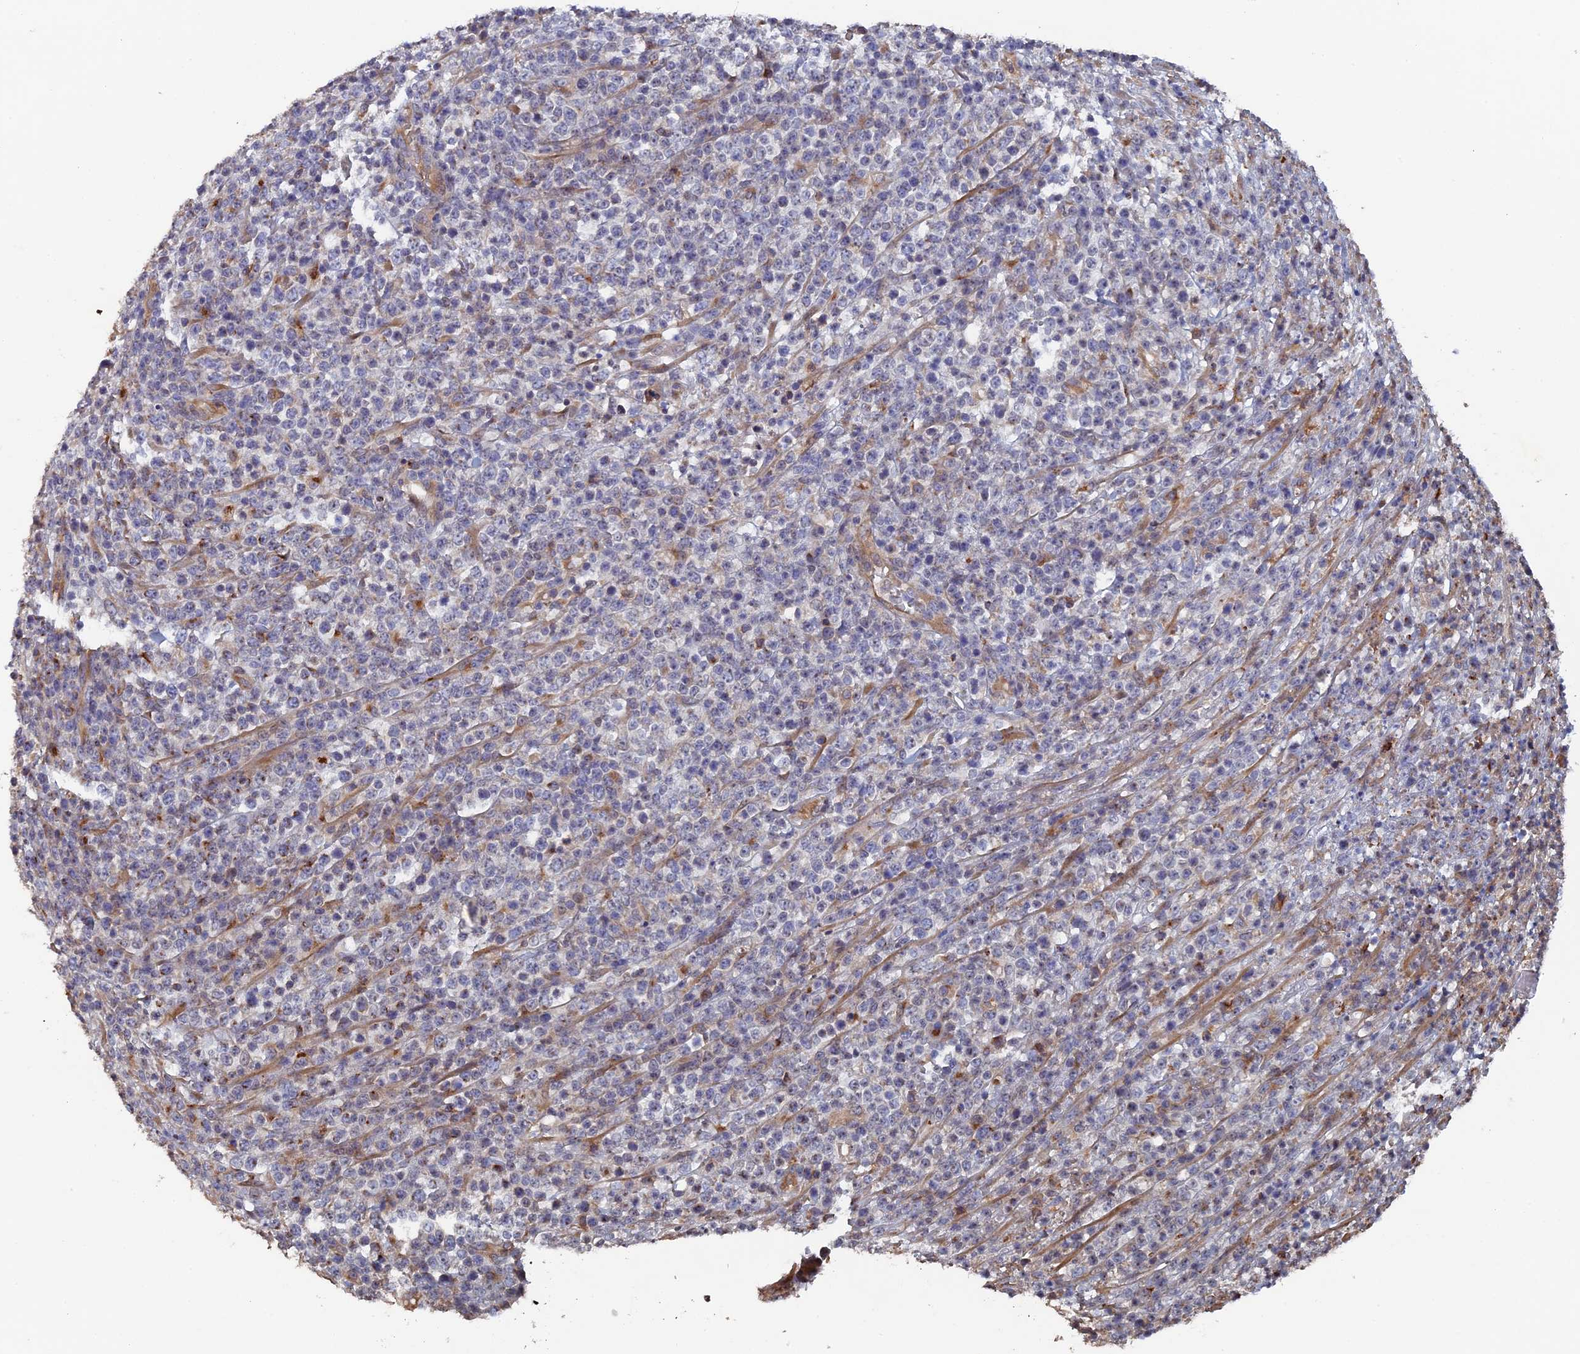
{"staining": {"intensity": "negative", "quantity": "none", "location": "none"}, "tissue": "lymphoma", "cell_type": "Tumor cells", "image_type": "cancer", "snomed": [{"axis": "morphology", "description": "Malignant lymphoma, non-Hodgkin's type, High grade"}, {"axis": "topography", "description": "Colon"}], "caption": "A photomicrograph of human lymphoma is negative for staining in tumor cells.", "gene": "VPS37C", "patient": {"sex": "female", "age": 53}}